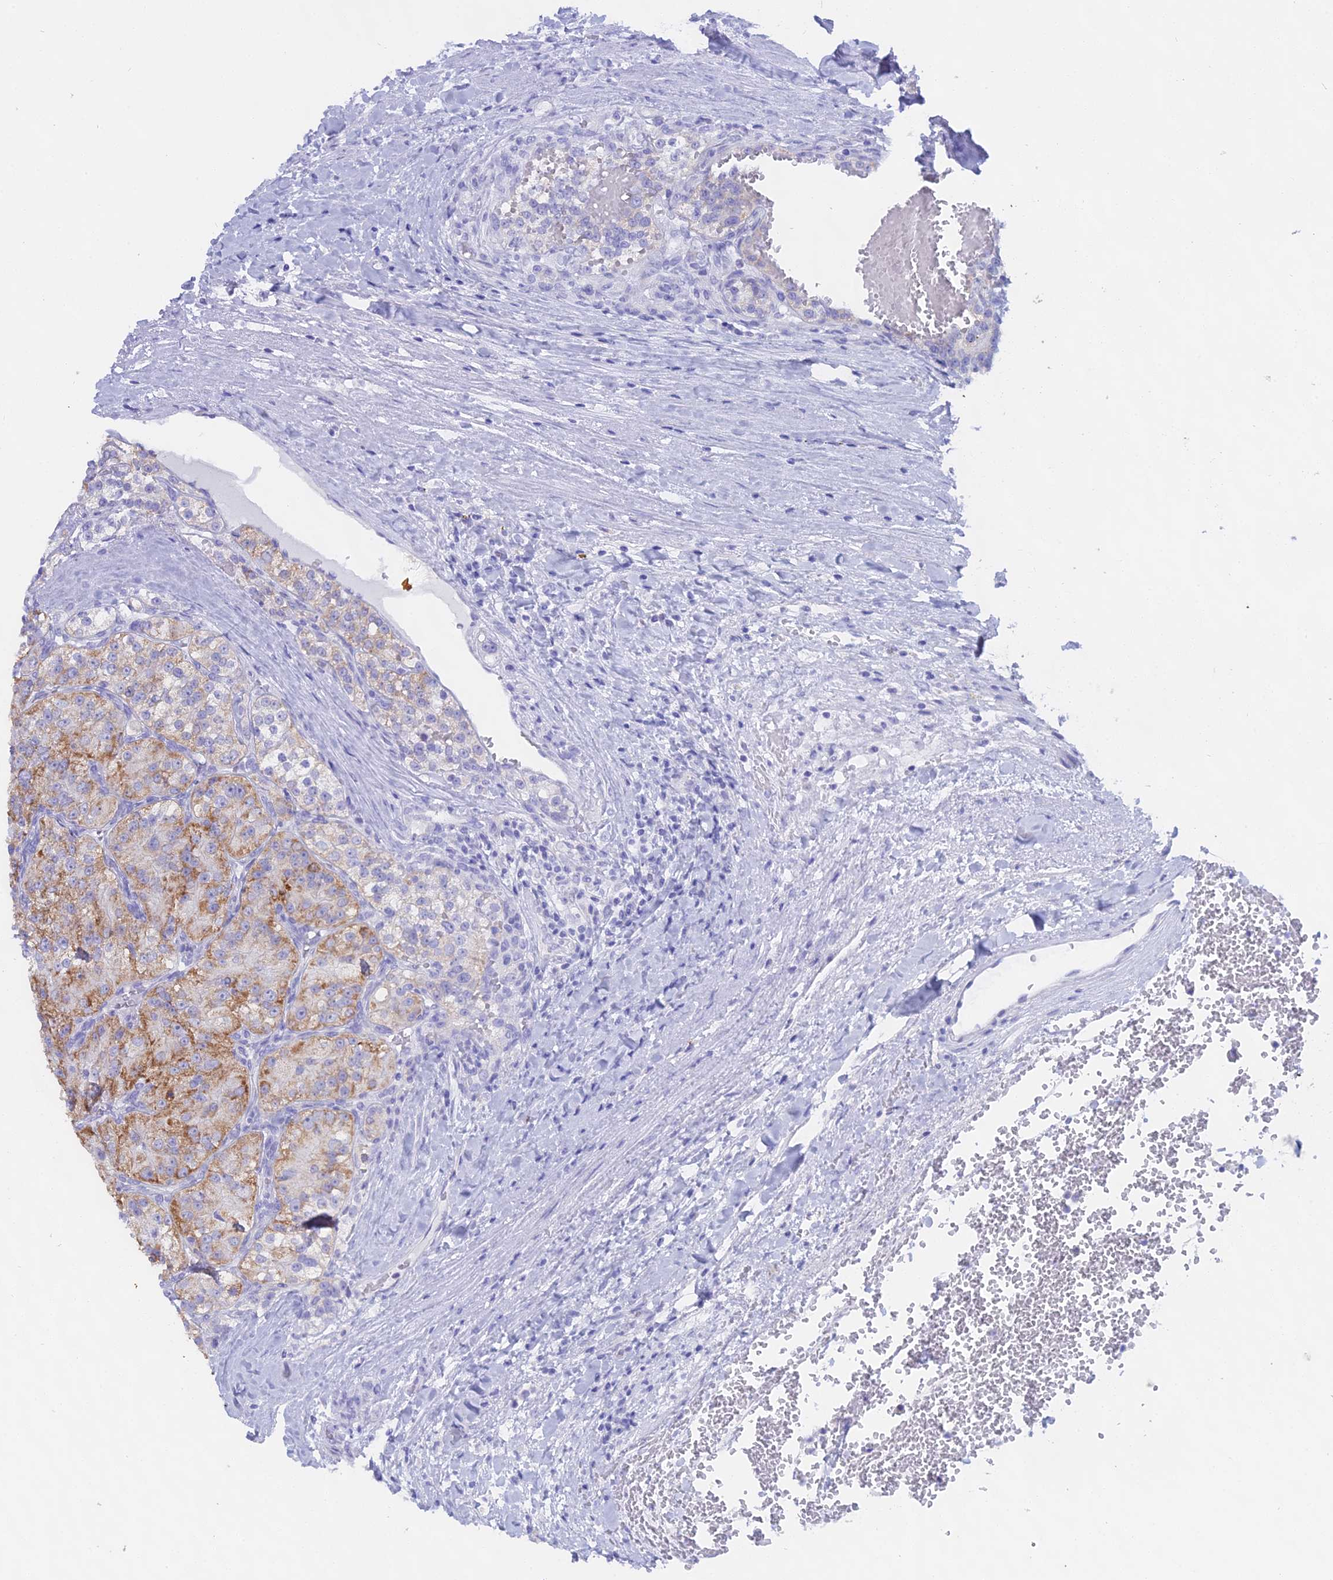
{"staining": {"intensity": "moderate", "quantity": ">75%", "location": "cytoplasmic/membranous"}, "tissue": "renal cancer", "cell_type": "Tumor cells", "image_type": "cancer", "snomed": [{"axis": "morphology", "description": "Adenocarcinoma, NOS"}, {"axis": "topography", "description": "Kidney"}], "caption": "Brown immunohistochemical staining in renal cancer (adenocarcinoma) reveals moderate cytoplasmic/membranous expression in about >75% of tumor cells. The protein is shown in brown color, while the nuclei are stained blue.", "gene": "CGB2", "patient": {"sex": "female", "age": 63}}